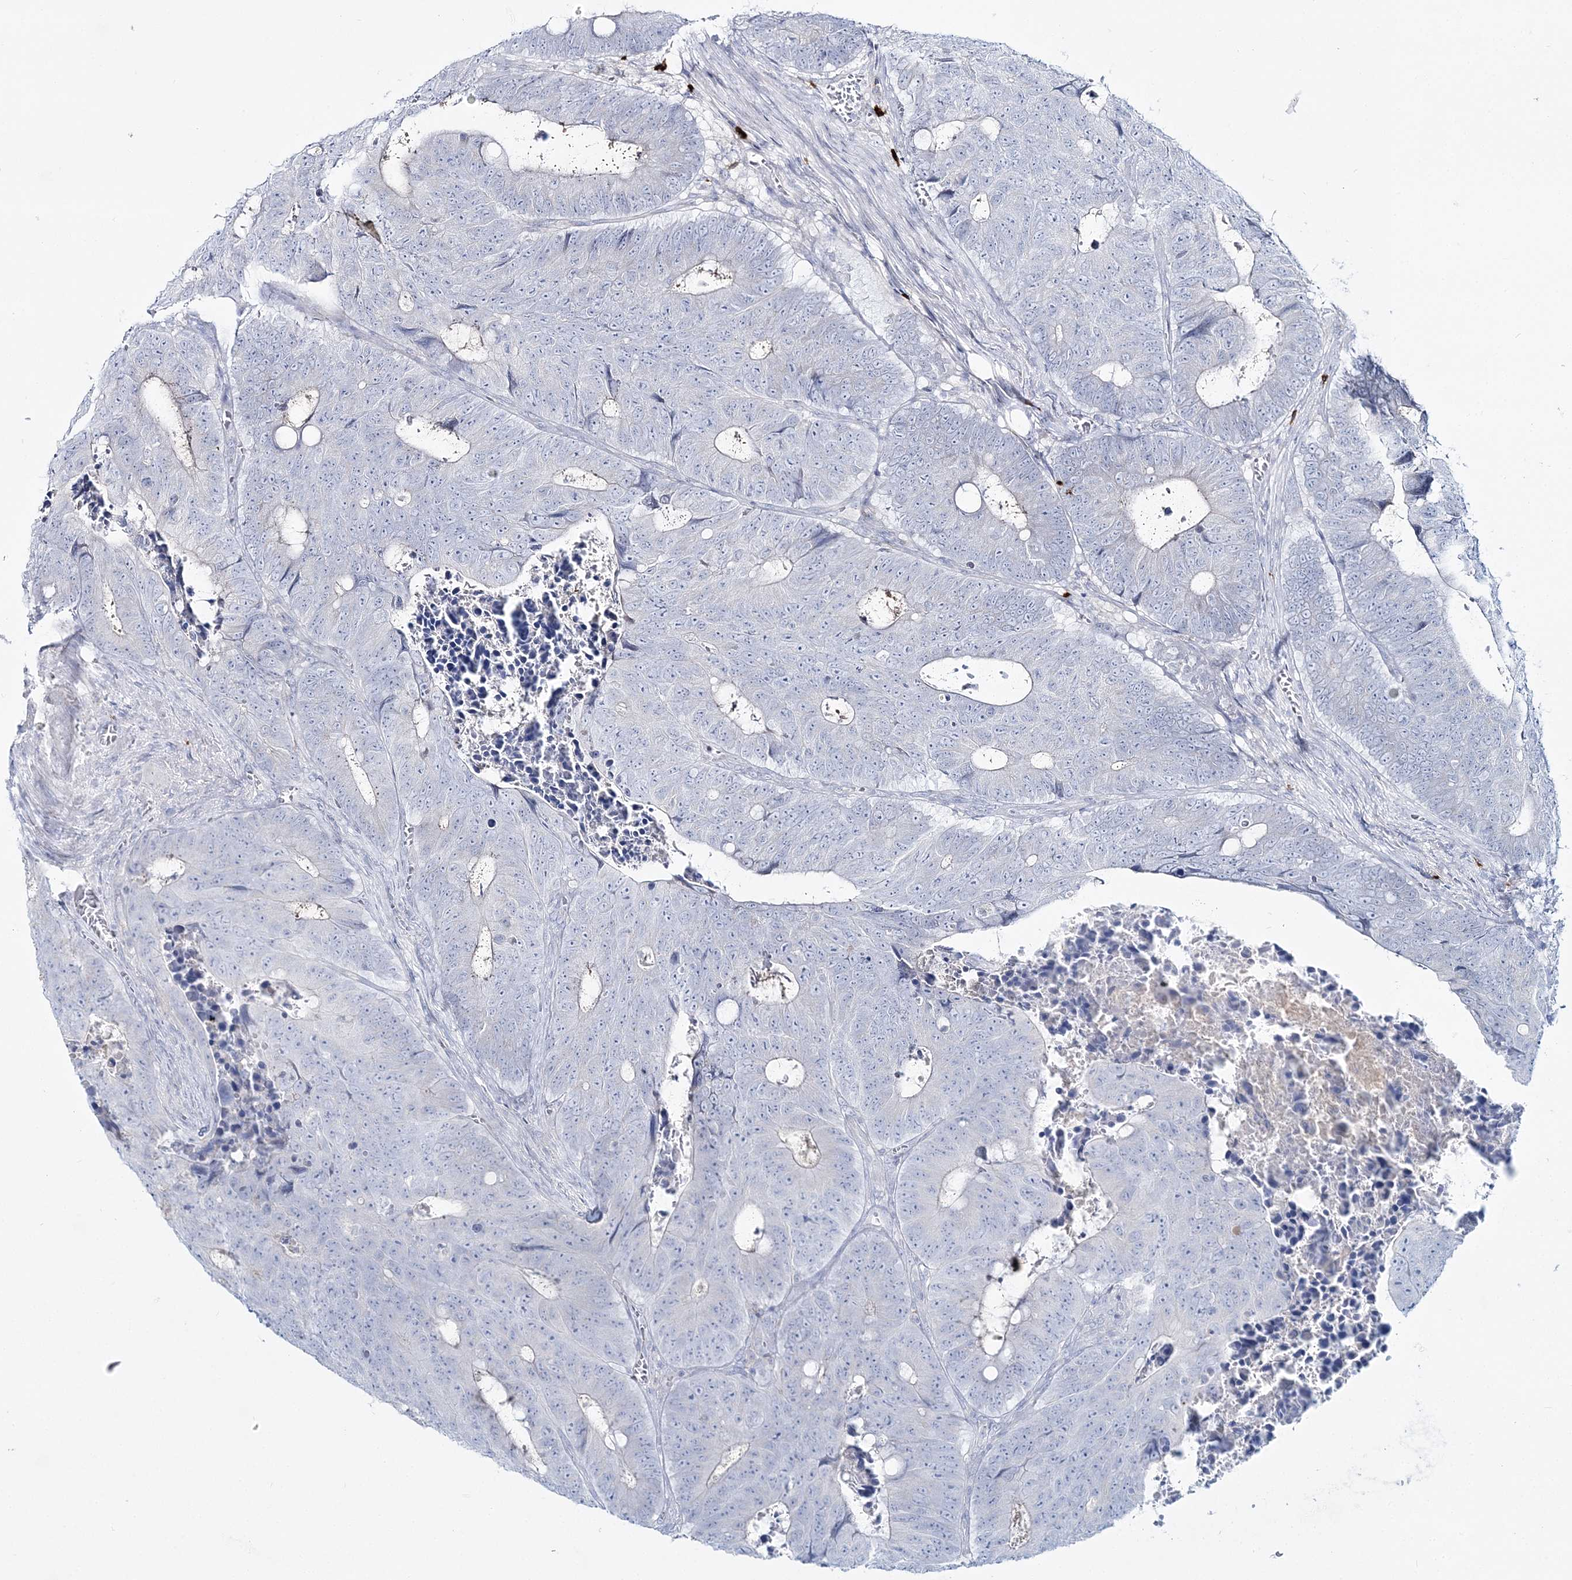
{"staining": {"intensity": "negative", "quantity": "none", "location": "none"}, "tissue": "colorectal cancer", "cell_type": "Tumor cells", "image_type": "cancer", "snomed": [{"axis": "morphology", "description": "Adenocarcinoma, NOS"}, {"axis": "topography", "description": "Colon"}], "caption": "IHC image of neoplastic tissue: human colorectal cancer (adenocarcinoma) stained with DAB displays no significant protein positivity in tumor cells.", "gene": "WDSUB1", "patient": {"sex": "male", "age": 87}}